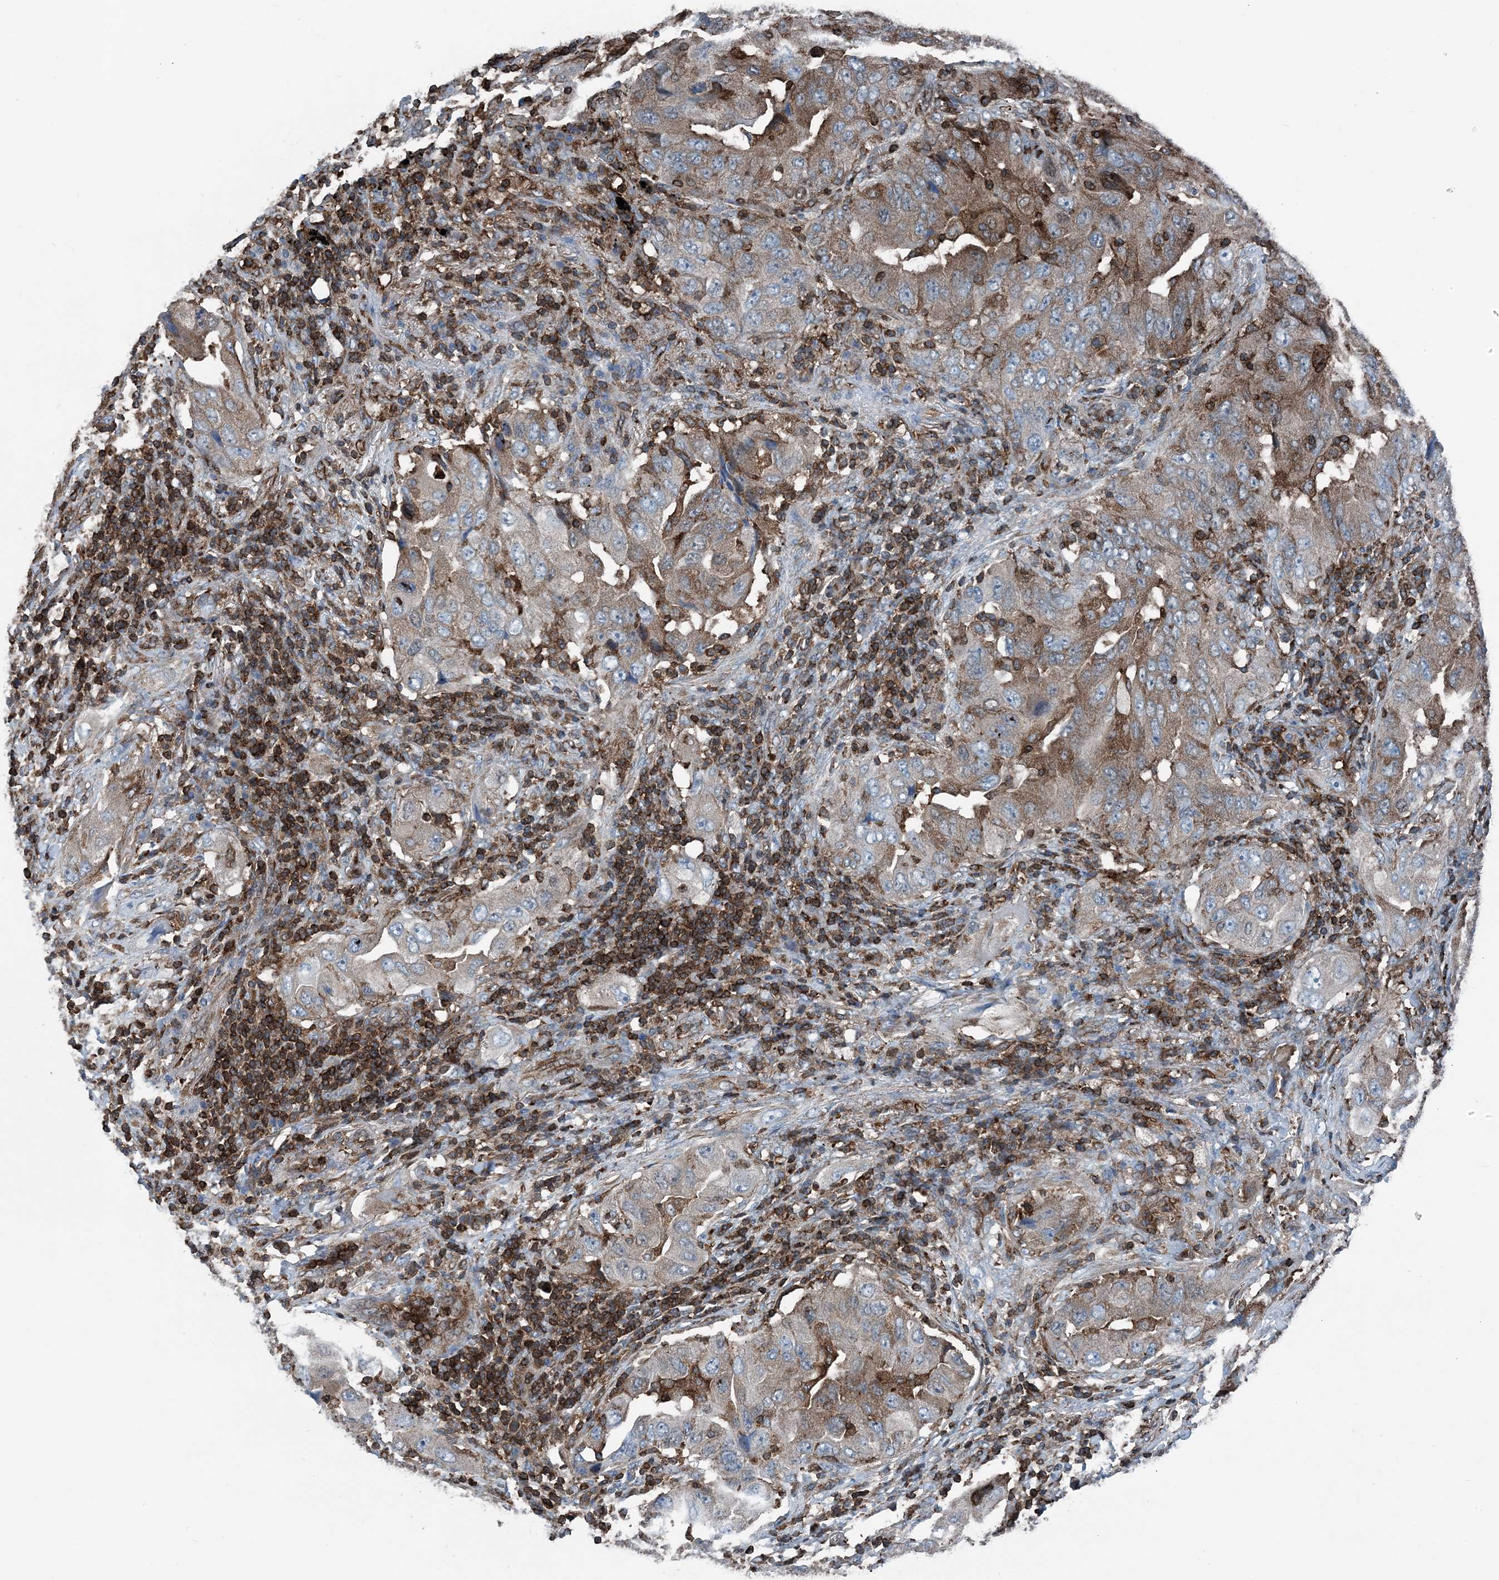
{"staining": {"intensity": "moderate", "quantity": "25%-75%", "location": "cytoplasmic/membranous"}, "tissue": "lung cancer", "cell_type": "Tumor cells", "image_type": "cancer", "snomed": [{"axis": "morphology", "description": "Adenocarcinoma, NOS"}, {"axis": "topography", "description": "Lung"}], "caption": "IHC (DAB) staining of lung cancer (adenocarcinoma) exhibits moderate cytoplasmic/membranous protein expression in about 25%-75% of tumor cells.", "gene": "CFL1", "patient": {"sex": "female", "age": 65}}